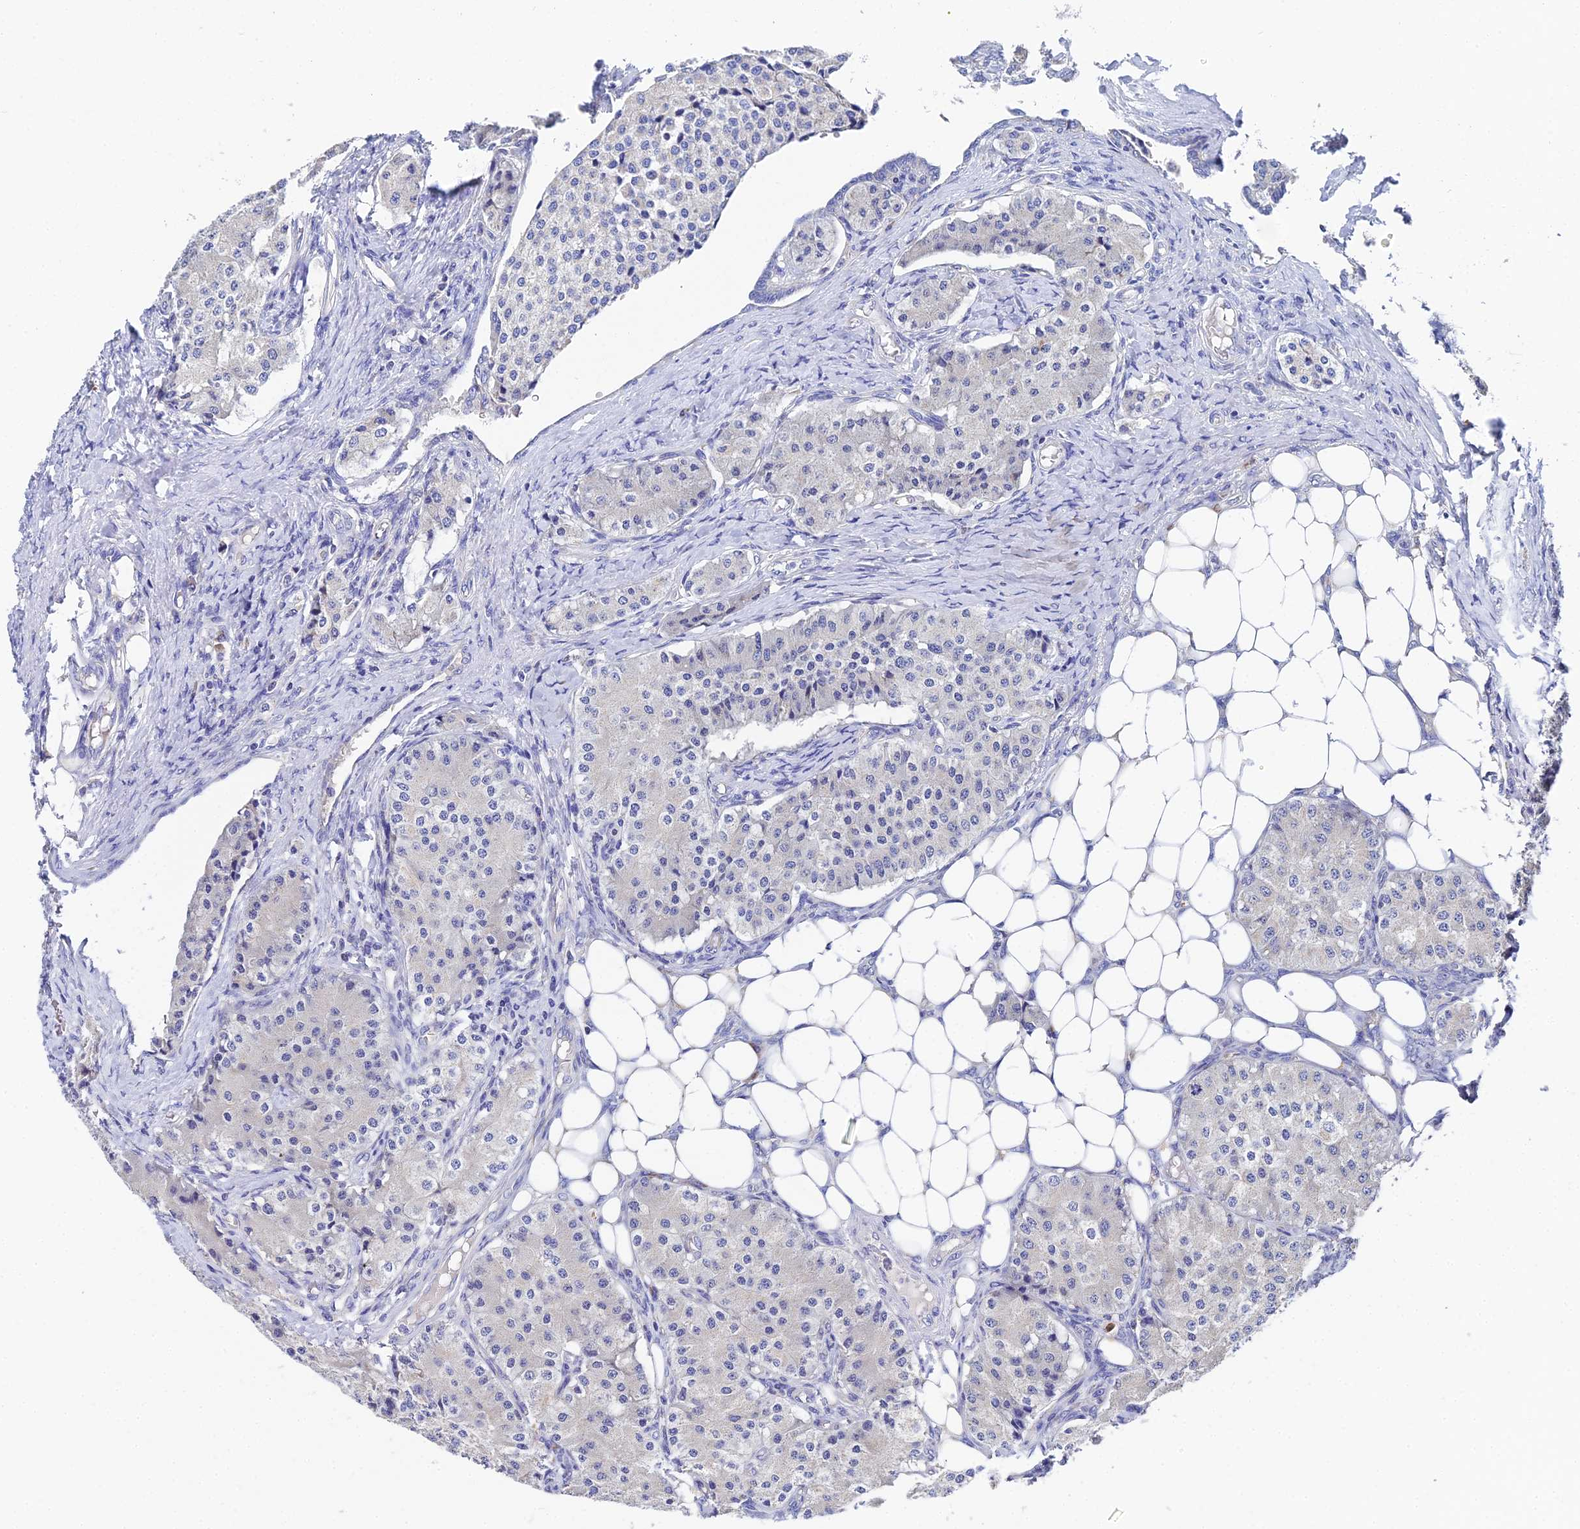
{"staining": {"intensity": "negative", "quantity": "none", "location": "none"}, "tissue": "carcinoid", "cell_type": "Tumor cells", "image_type": "cancer", "snomed": [{"axis": "morphology", "description": "Carcinoid, malignant, NOS"}, {"axis": "topography", "description": "Colon"}], "caption": "Immunohistochemistry micrograph of carcinoid (malignant) stained for a protein (brown), which reveals no expression in tumor cells. (Stains: DAB IHC with hematoxylin counter stain, Microscopy: brightfield microscopy at high magnification).", "gene": "UBE2L3", "patient": {"sex": "female", "age": 52}}